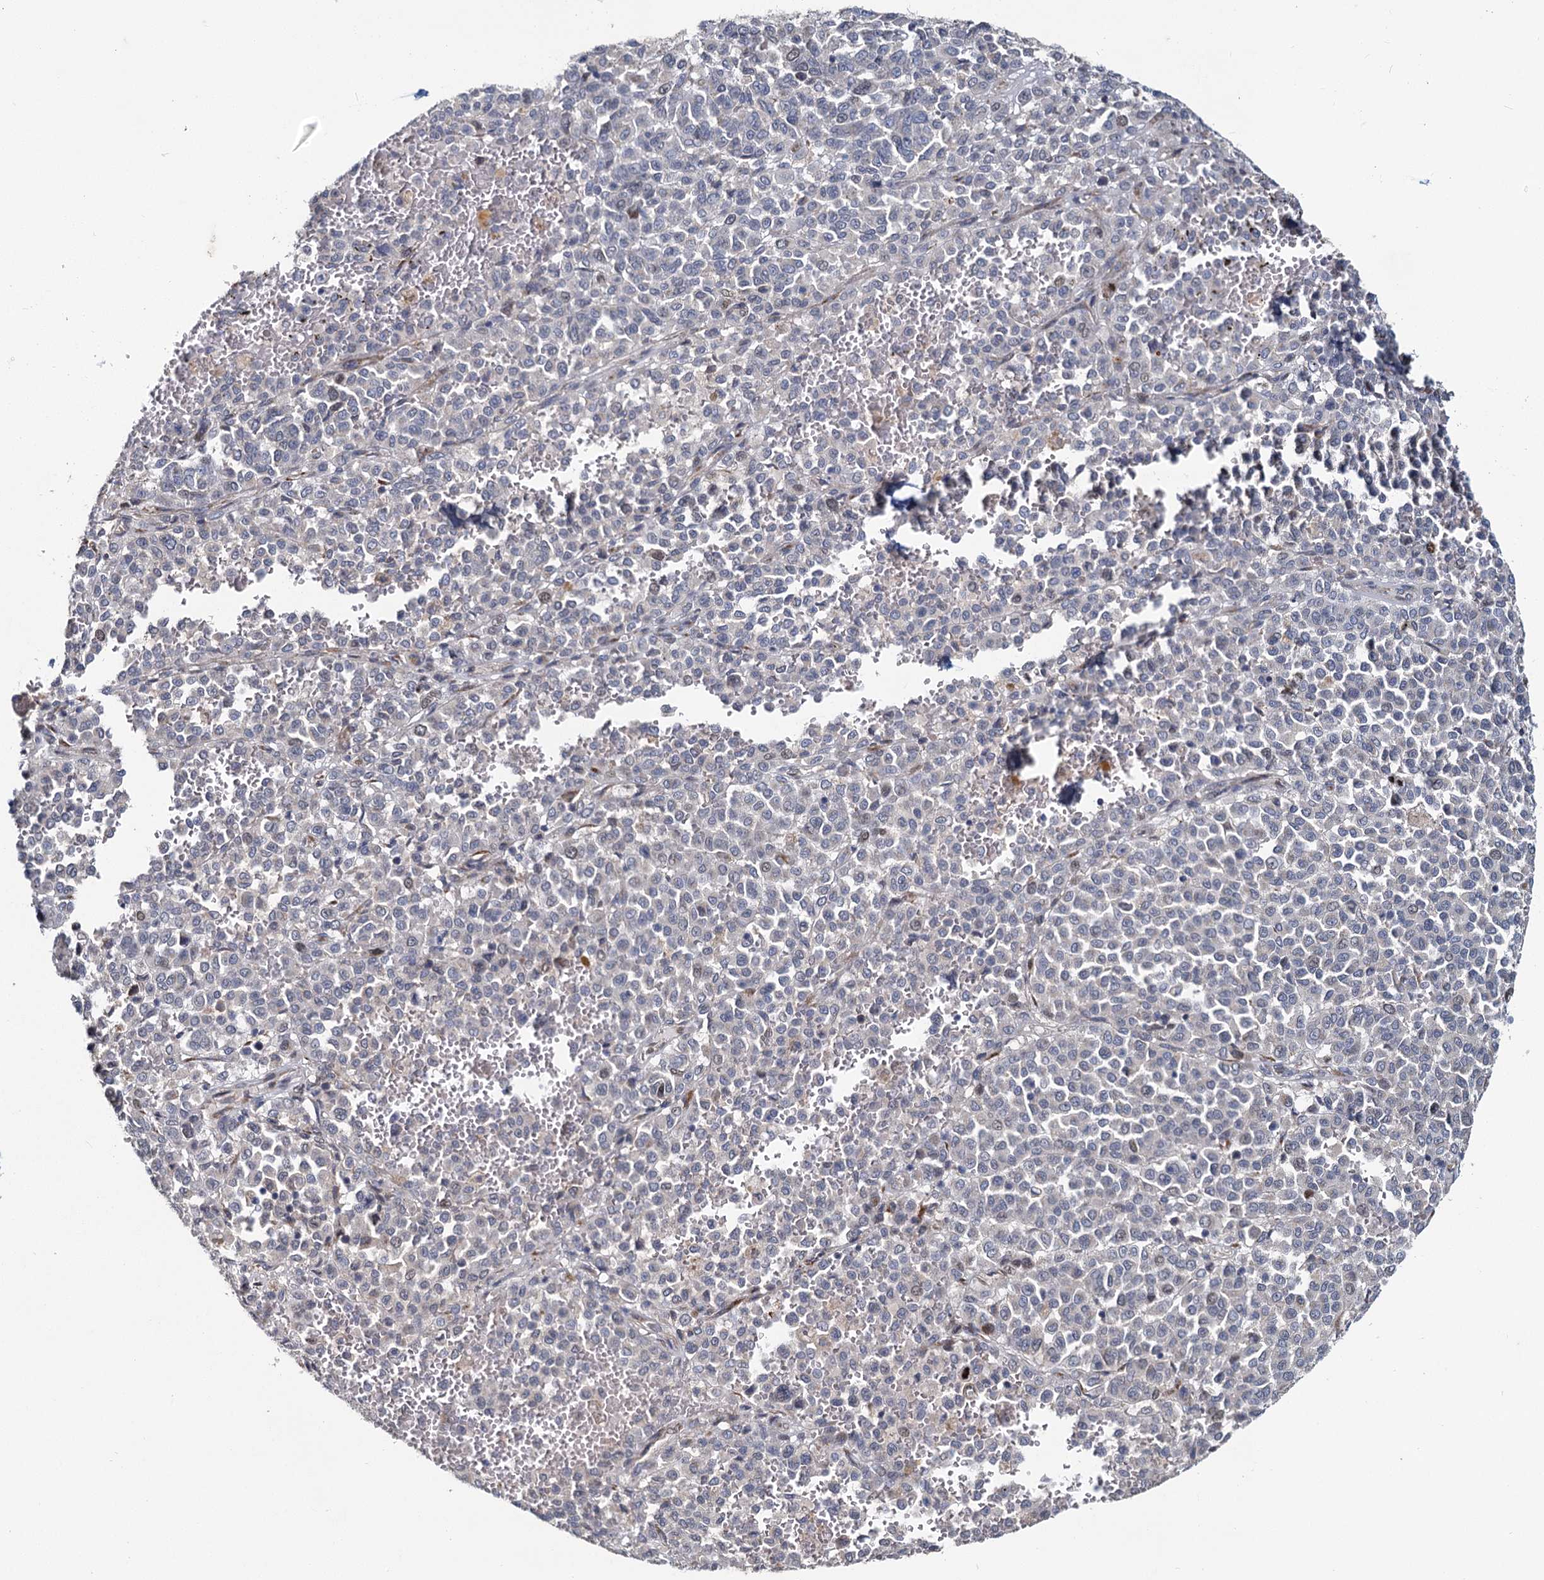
{"staining": {"intensity": "negative", "quantity": "none", "location": "none"}, "tissue": "melanoma", "cell_type": "Tumor cells", "image_type": "cancer", "snomed": [{"axis": "morphology", "description": "Malignant melanoma, Metastatic site"}, {"axis": "topography", "description": "Pancreas"}], "caption": "This is a image of immunohistochemistry staining of malignant melanoma (metastatic site), which shows no staining in tumor cells. The staining is performed using DAB (3,3'-diaminobenzidine) brown chromogen with nuclei counter-stained in using hematoxylin.", "gene": "DCUN1D2", "patient": {"sex": "female", "age": 30}}